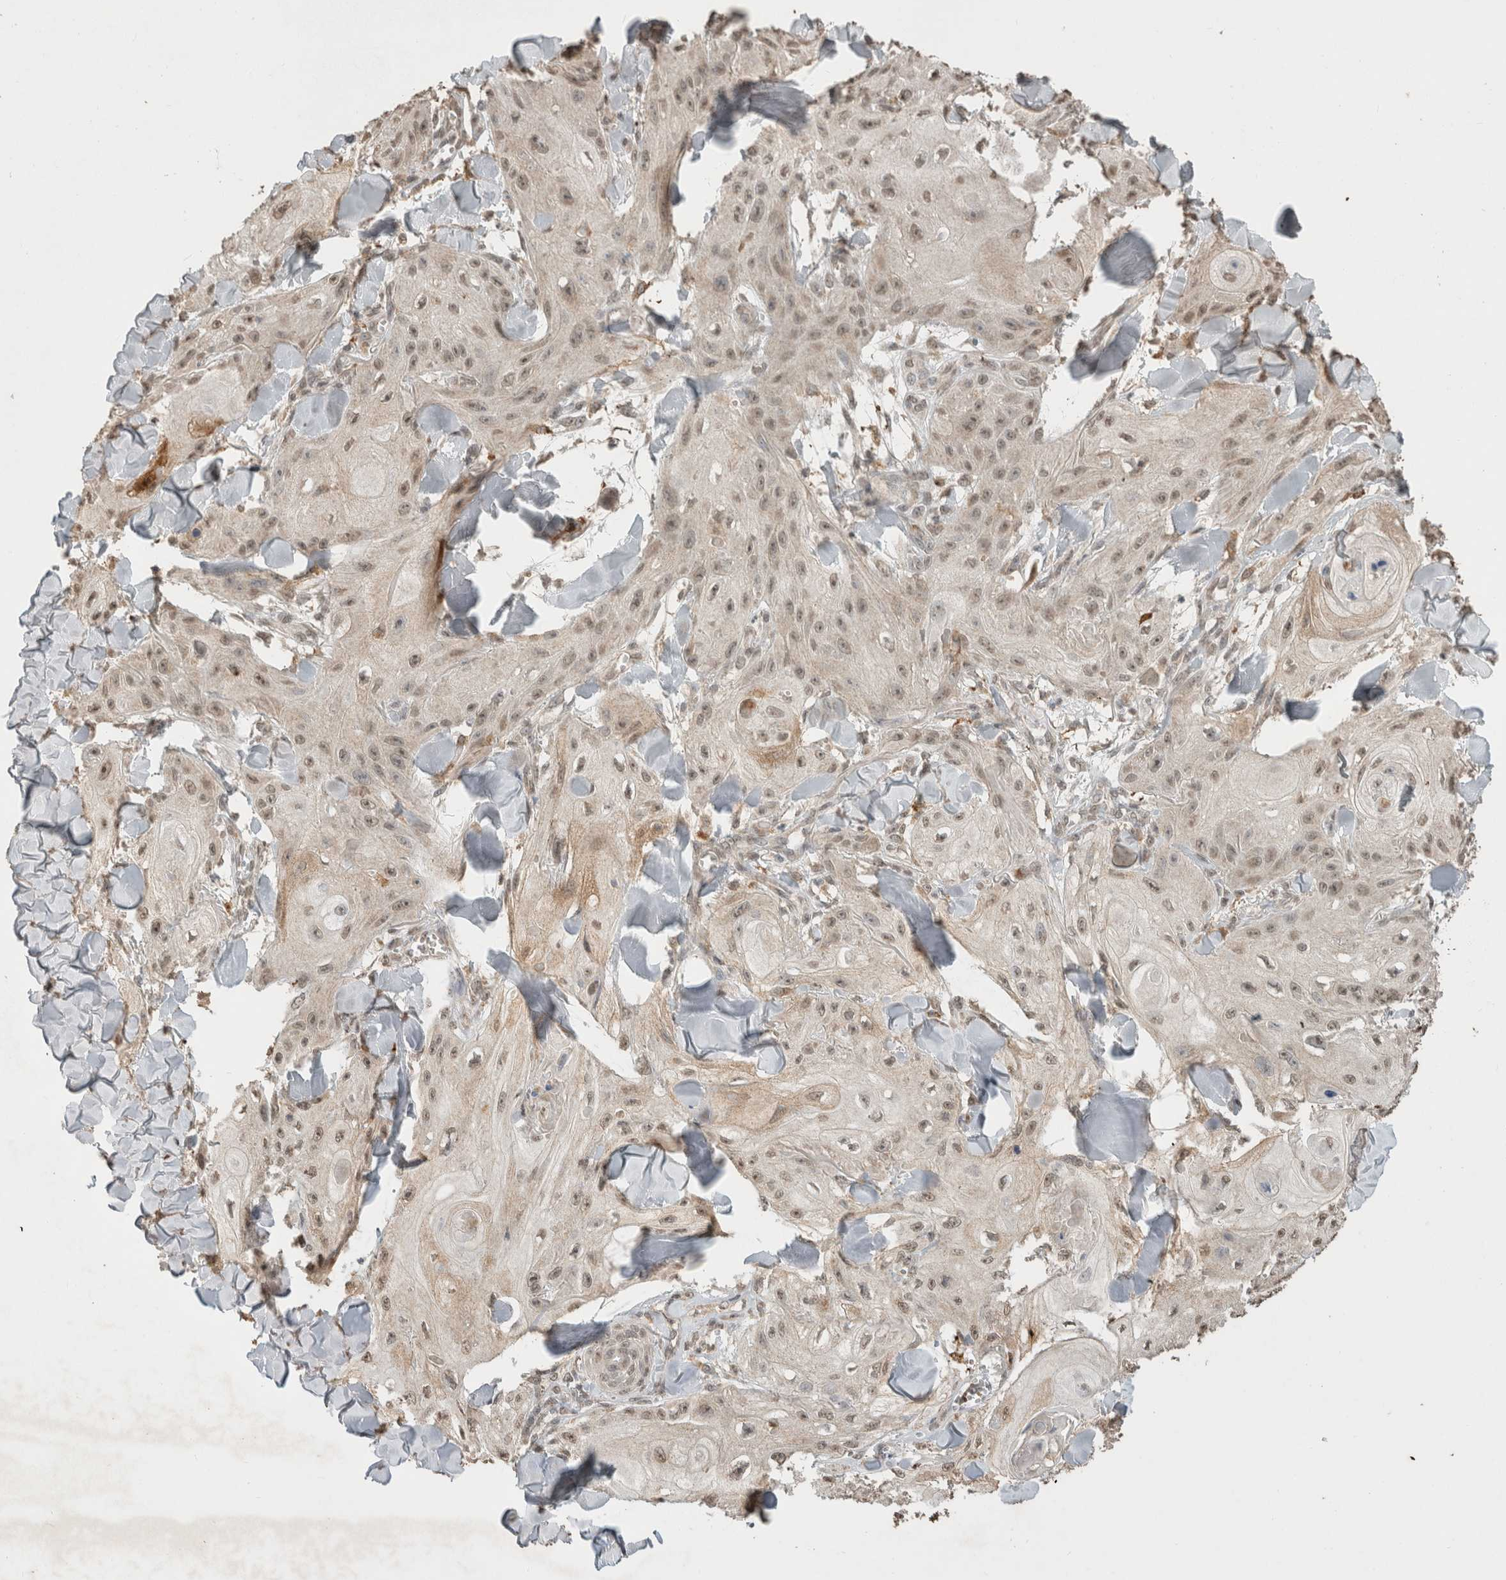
{"staining": {"intensity": "weak", "quantity": ">75%", "location": "nuclear"}, "tissue": "skin cancer", "cell_type": "Tumor cells", "image_type": "cancer", "snomed": [{"axis": "morphology", "description": "Squamous cell carcinoma, NOS"}, {"axis": "topography", "description": "Skin"}], "caption": "Squamous cell carcinoma (skin) was stained to show a protein in brown. There is low levels of weak nuclear positivity in approximately >75% of tumor cells.", "gene": "FAM3A", "patient": {"sex": "male", "age": 74}}